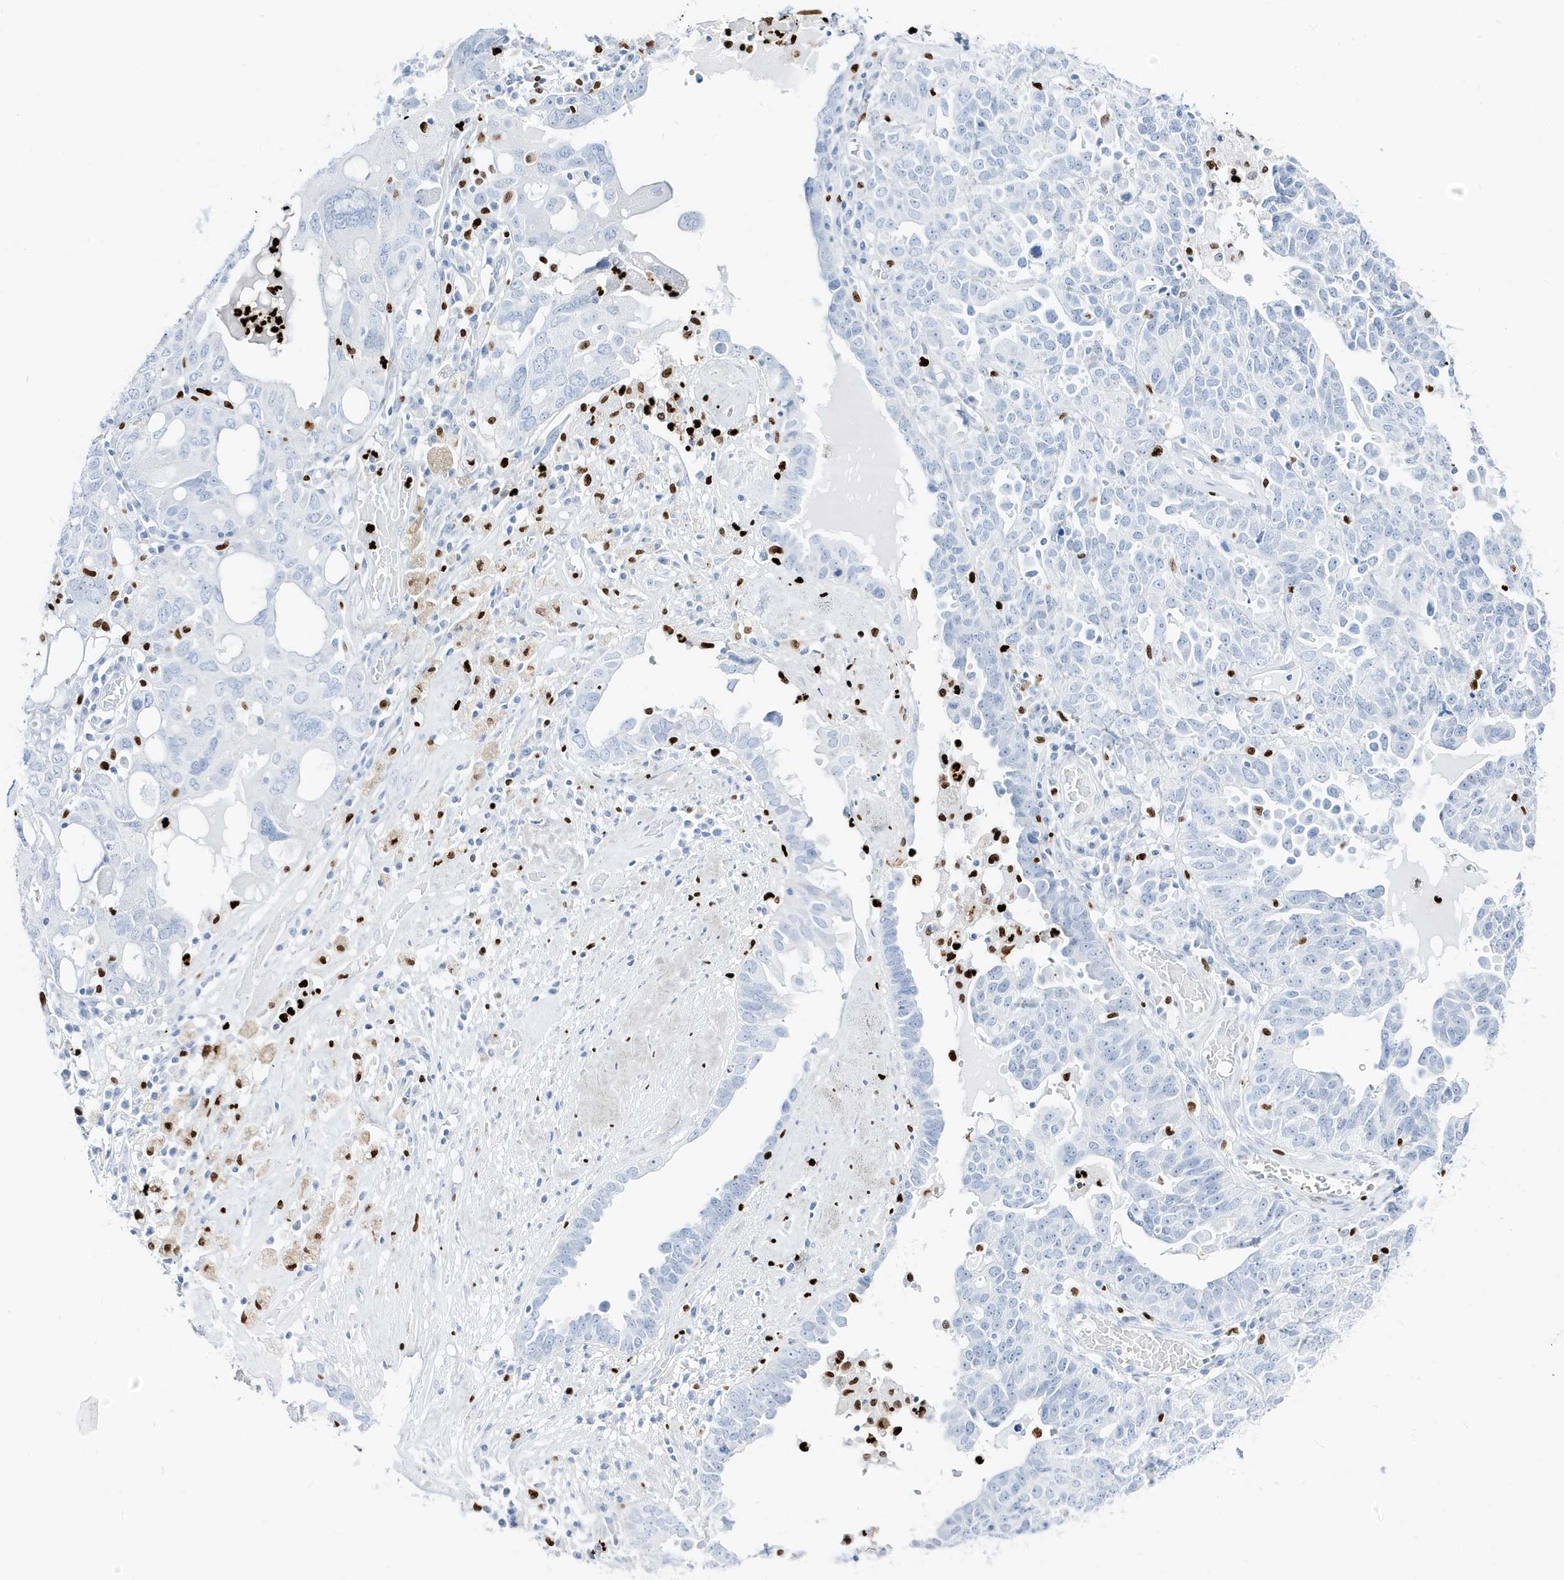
{"staining": {"intensity": "negative", "quantity": "none", "location": "none"}, "tissue": "ovarian cancer", "cell_type": "Tumor cells", "image_type": "cancer", "snomed": [{"axis": "morphology", "description": "Carcinoma, endometroid"}, {"axis": "topography", "description": "Ovary"}], "caption": "Tumor cells are negative for brown protein staining in ovarian cancer.", "gene": "MNDA", "patient": {"sex": "female", "age": 62}}